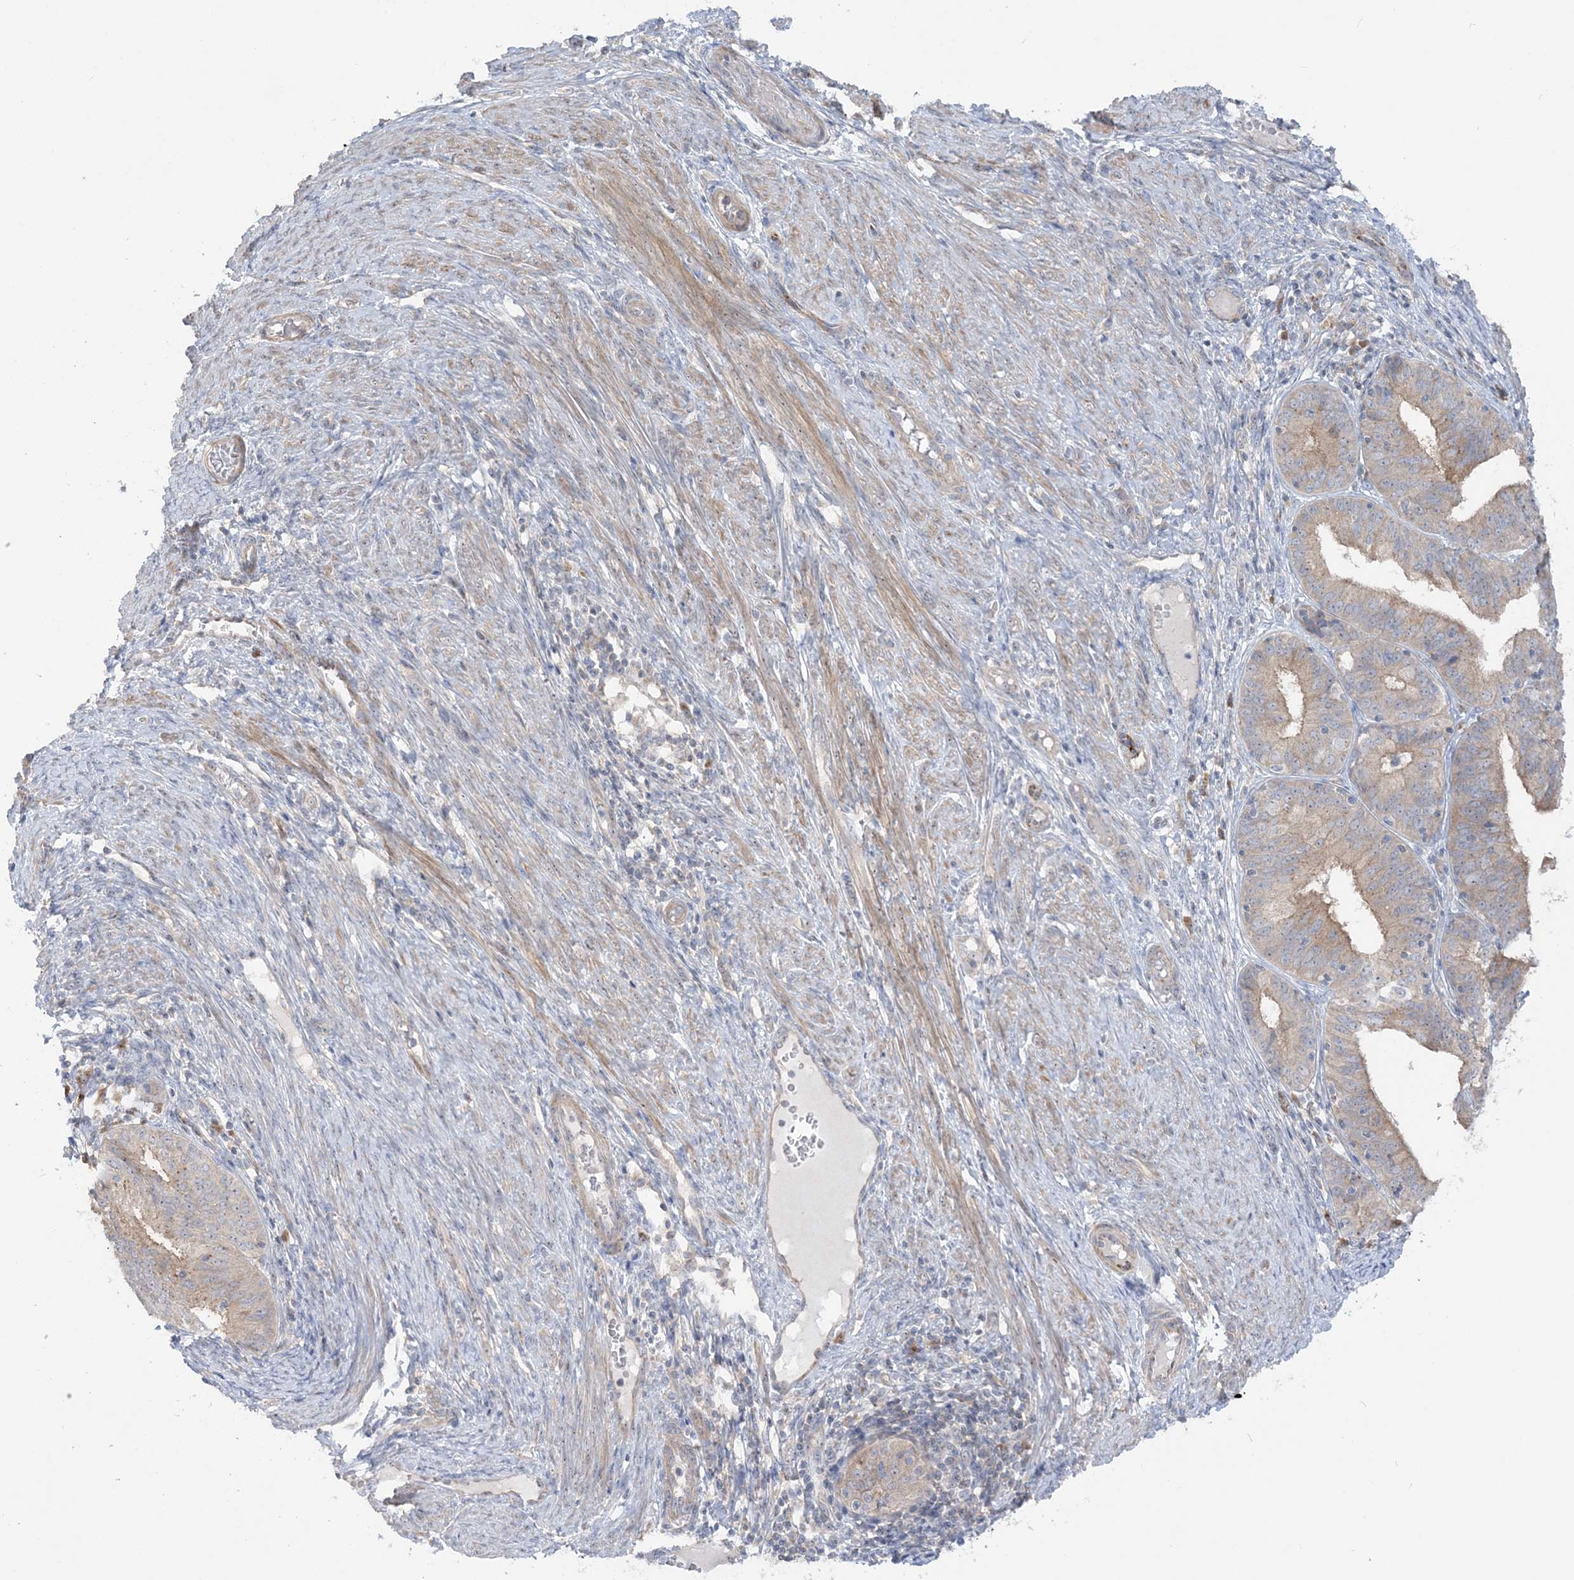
{"staining": {"intensity": "weak", "quantity": "25%-75%", "location": "cytoplasmic/membranous"}, "tissue": "endometrial cancer", "cell_type": "Tumor cells", "image_type": "cancer", "snomed": [{"axis": "morphology", "description": "Adenocarcinoma, NOS"}, {"axis": "topography", "description": "Endometrium"}], "caption": "Weak cytoplasmic/membranous staining is present in about 25%-75% of tumor cells in endometrial adenocarcinoma.", "gene": "MMADHC", "patient": {"sex": "female", "age": 51}}